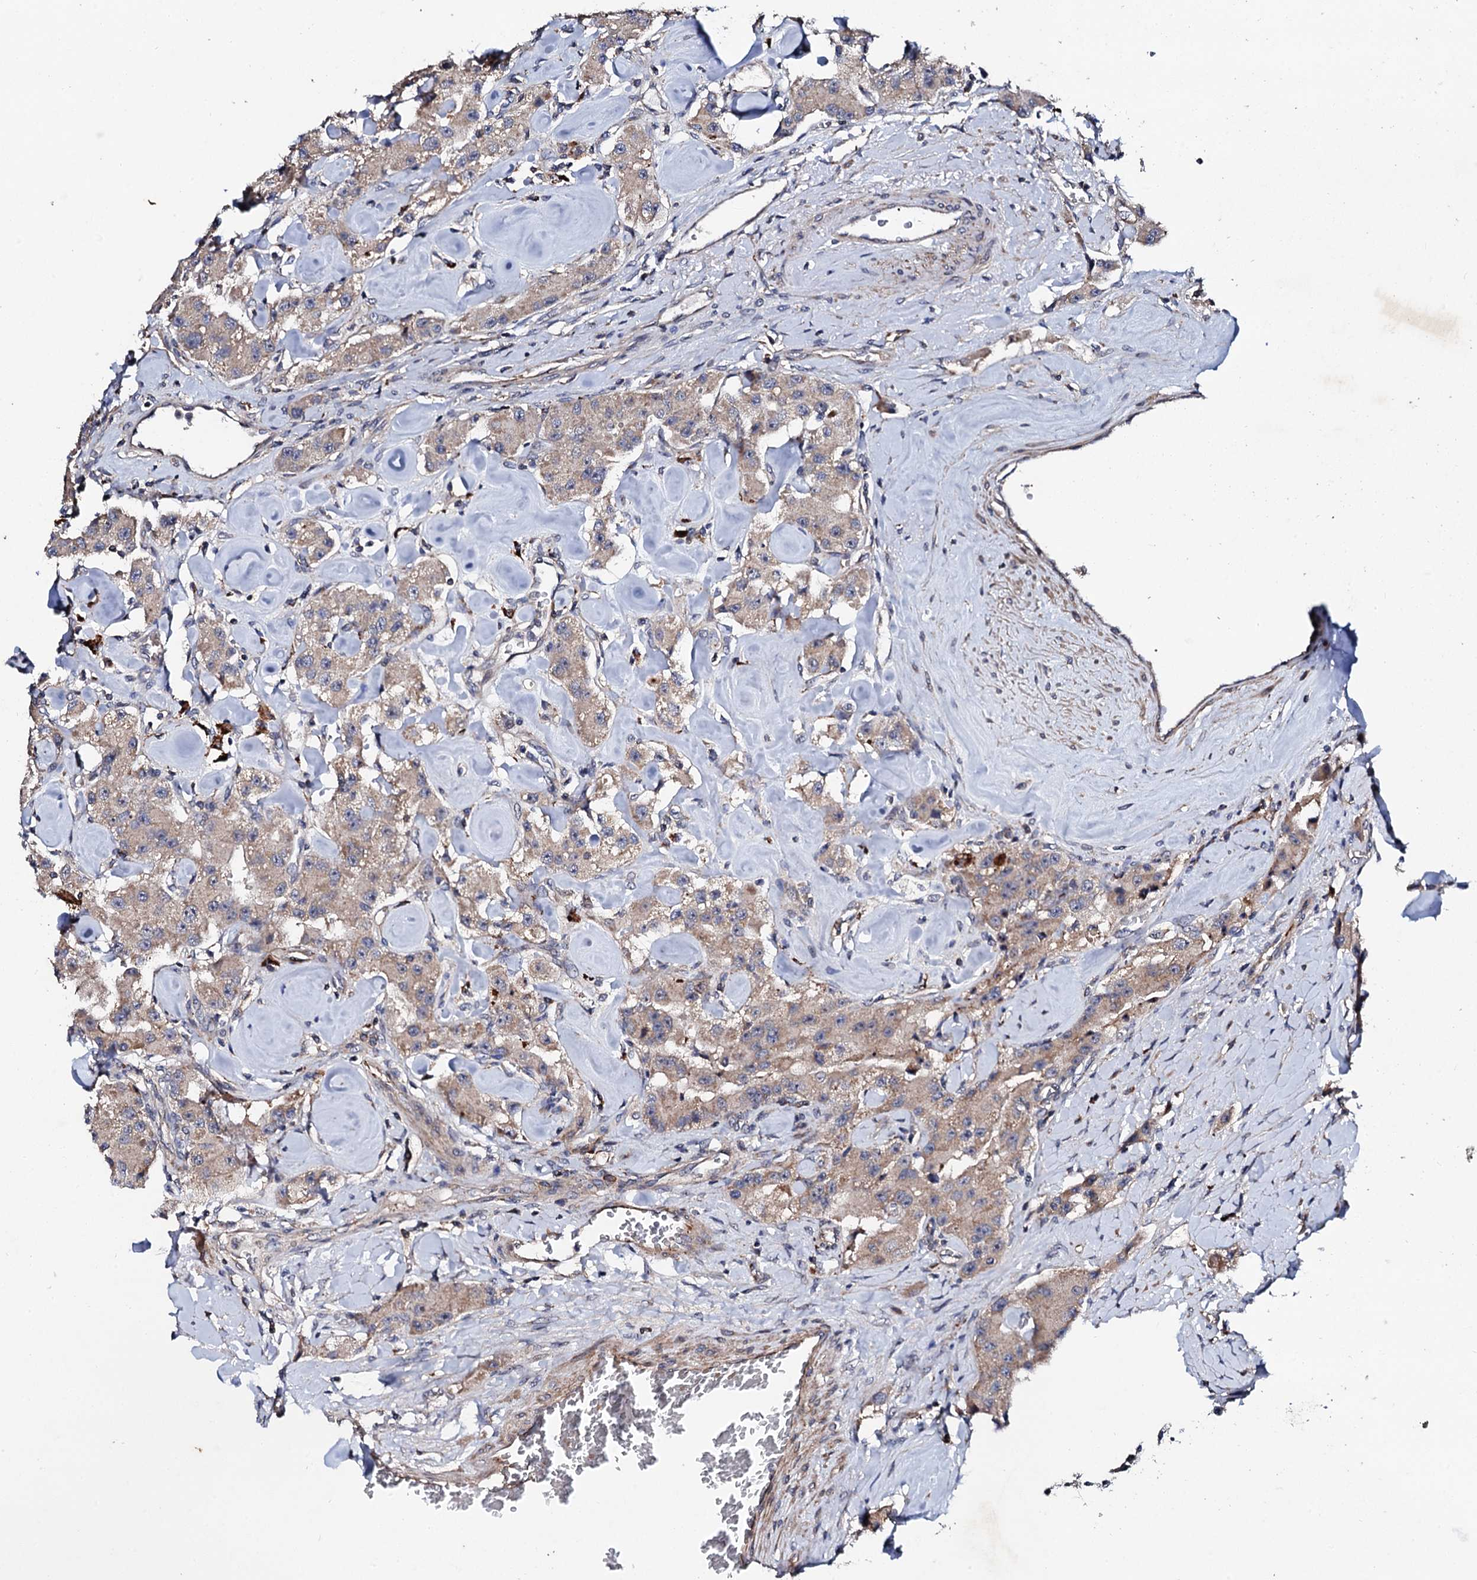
{"staining": {"intensity": "weak", "quantity": "25%-75%", "location": "cytoplasmic/membranous"}, "tissue": "carcinoid", "cell_type": "Tumor cells", "image_type": "cancer", "snomed": [{"axis": "morphology", "description": "Carcinoid, malignant, NOS"}, {"axis": "topography", "description": "Pancreas"}], "caption": "There is low levels of weak cytoplasmic/membranous staining in tumor cells of carcinoid, as demonstrated by immunohistochemical staining (brown color).", "gene": "GTPBP4", "patient": {"sex": "male", "age": 41}}